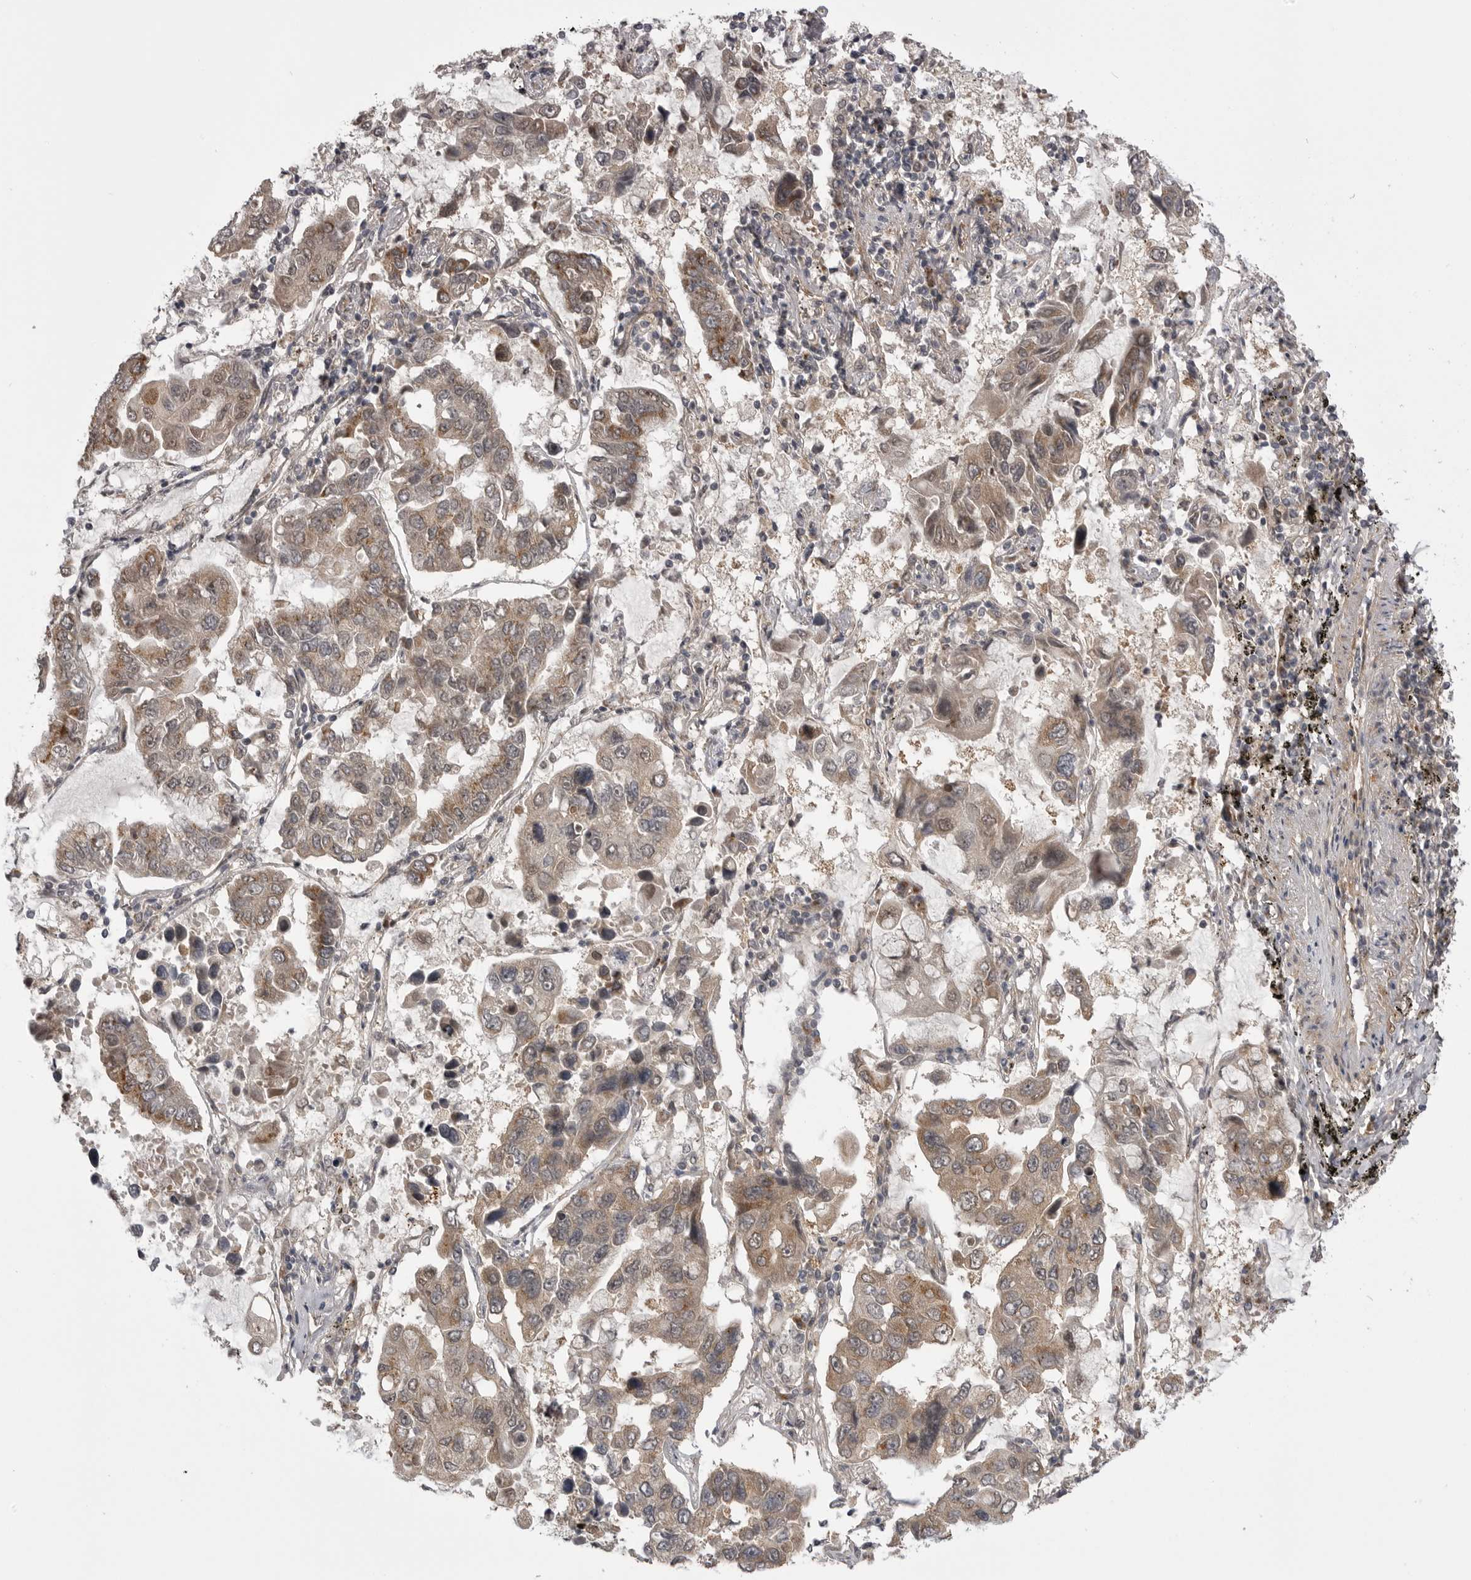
{"staining": {"intensity": "moderate", "quantity": ">75%", "location": "cytoplasmic/membranous,nuclear"}, "tissue": "lung cancer", "cell_type": "Tumor cells", "image_type": "cancer", "snomed": [{"axis": "morphology", "description": "Adenocarcinoma, NOS"}, {"axis": "topography", "description": "Lung"}], "caption": "Human lung adenocarcinoma stained for a protein (brown) shows moderate cytoplasmic/membranous and nuclear positive expression in about >75% of tumor cells.", "gene": "PDCL", "patient": {"sex": "male", "age": 64}}